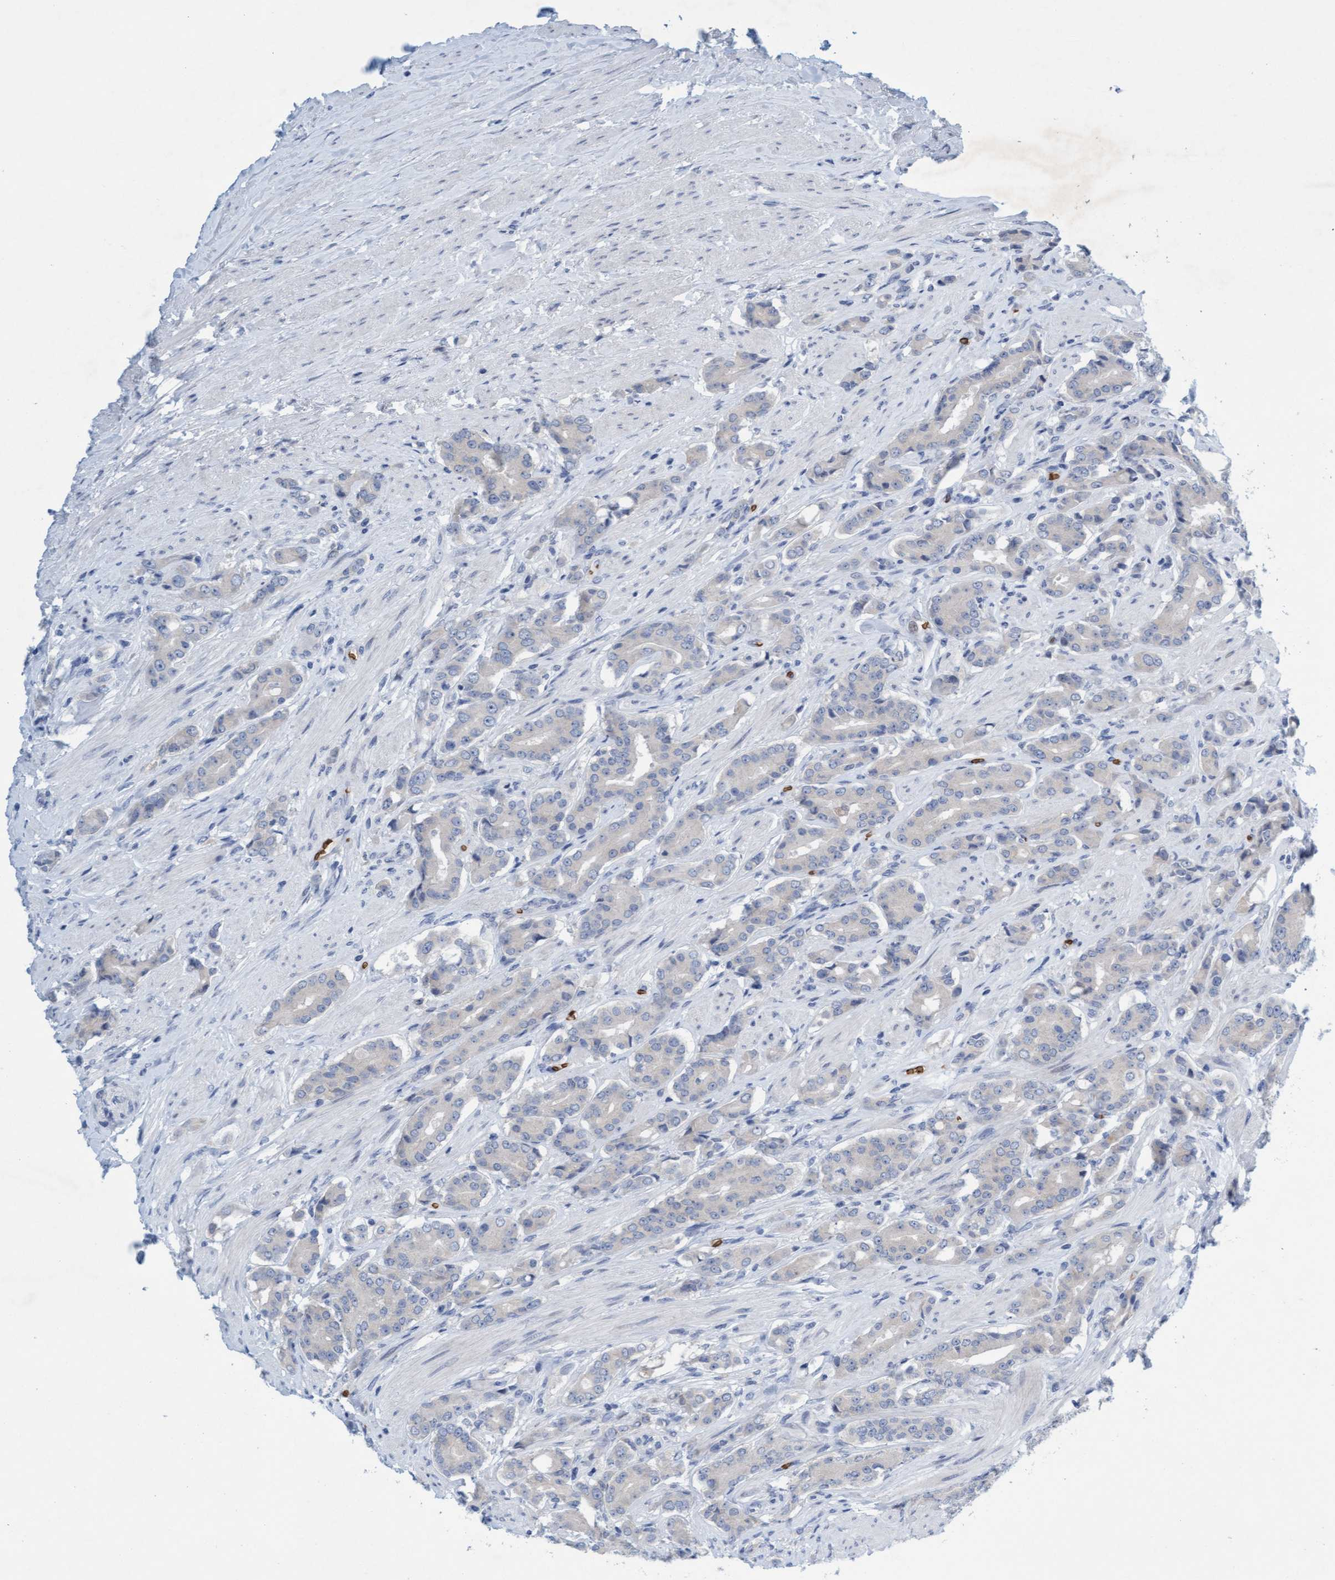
{"staining": {"intensity": "negative", "quantity": "none", "location": "none"}, "tissue": "prostate cancer", "cell_type": "Tumor cells", "image_type": "cancer", "snomed": [{"axis": "morphology", "description": "Adenocarcinoma, High grade"}, {"axis": "topography", "description": "Prostate"}], "caption": "Immunohistochemistry (IHC) image of human prostate cancer stained for a protein (brown), which demonstrates no positivity in tumor cells.", "gene": "SPEM2", "patient": {"sex": "male", "age": 71}}